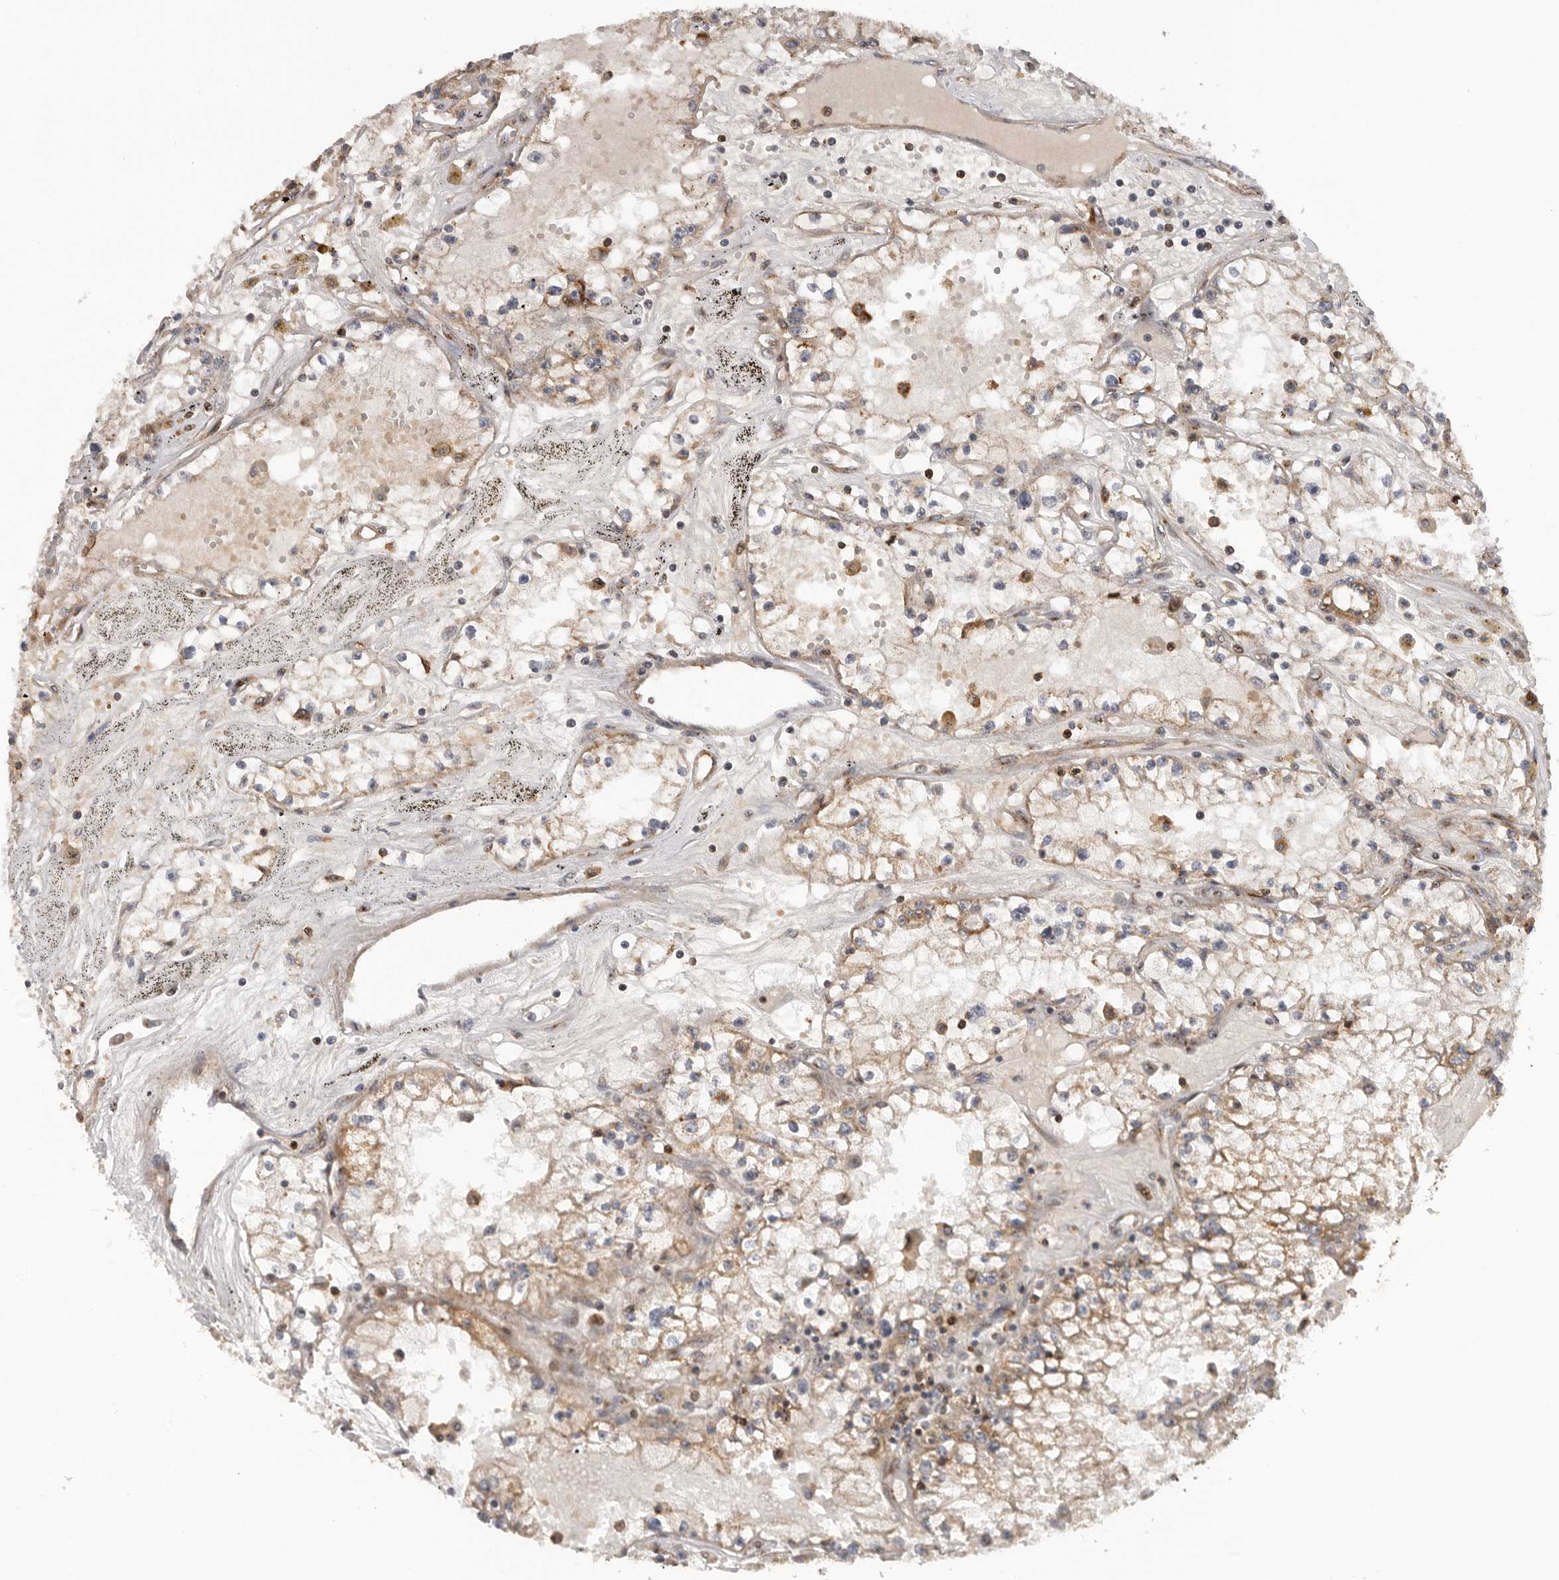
{"staining": {"intensity": "moderate", "quantity": ">75%", "location": "cytoplasmic/membranous"}, "tissue": "renal cancer", "cell_type": "Tumor cells", "image_type": "cancer", "snomed": [{"axis": "morphology", "description": "Adenocarcinoma, NOS"}, {"axis": "topography", "description": "Kidney"}], "caption": "Immunohistochemical staining of human renal cancer demonstrates moderate cytoplasmic/membranous protein positivity in about >75% of tumor cells.", "gene": "RNF157", "patient": {"sex": "male", "age": 56}}